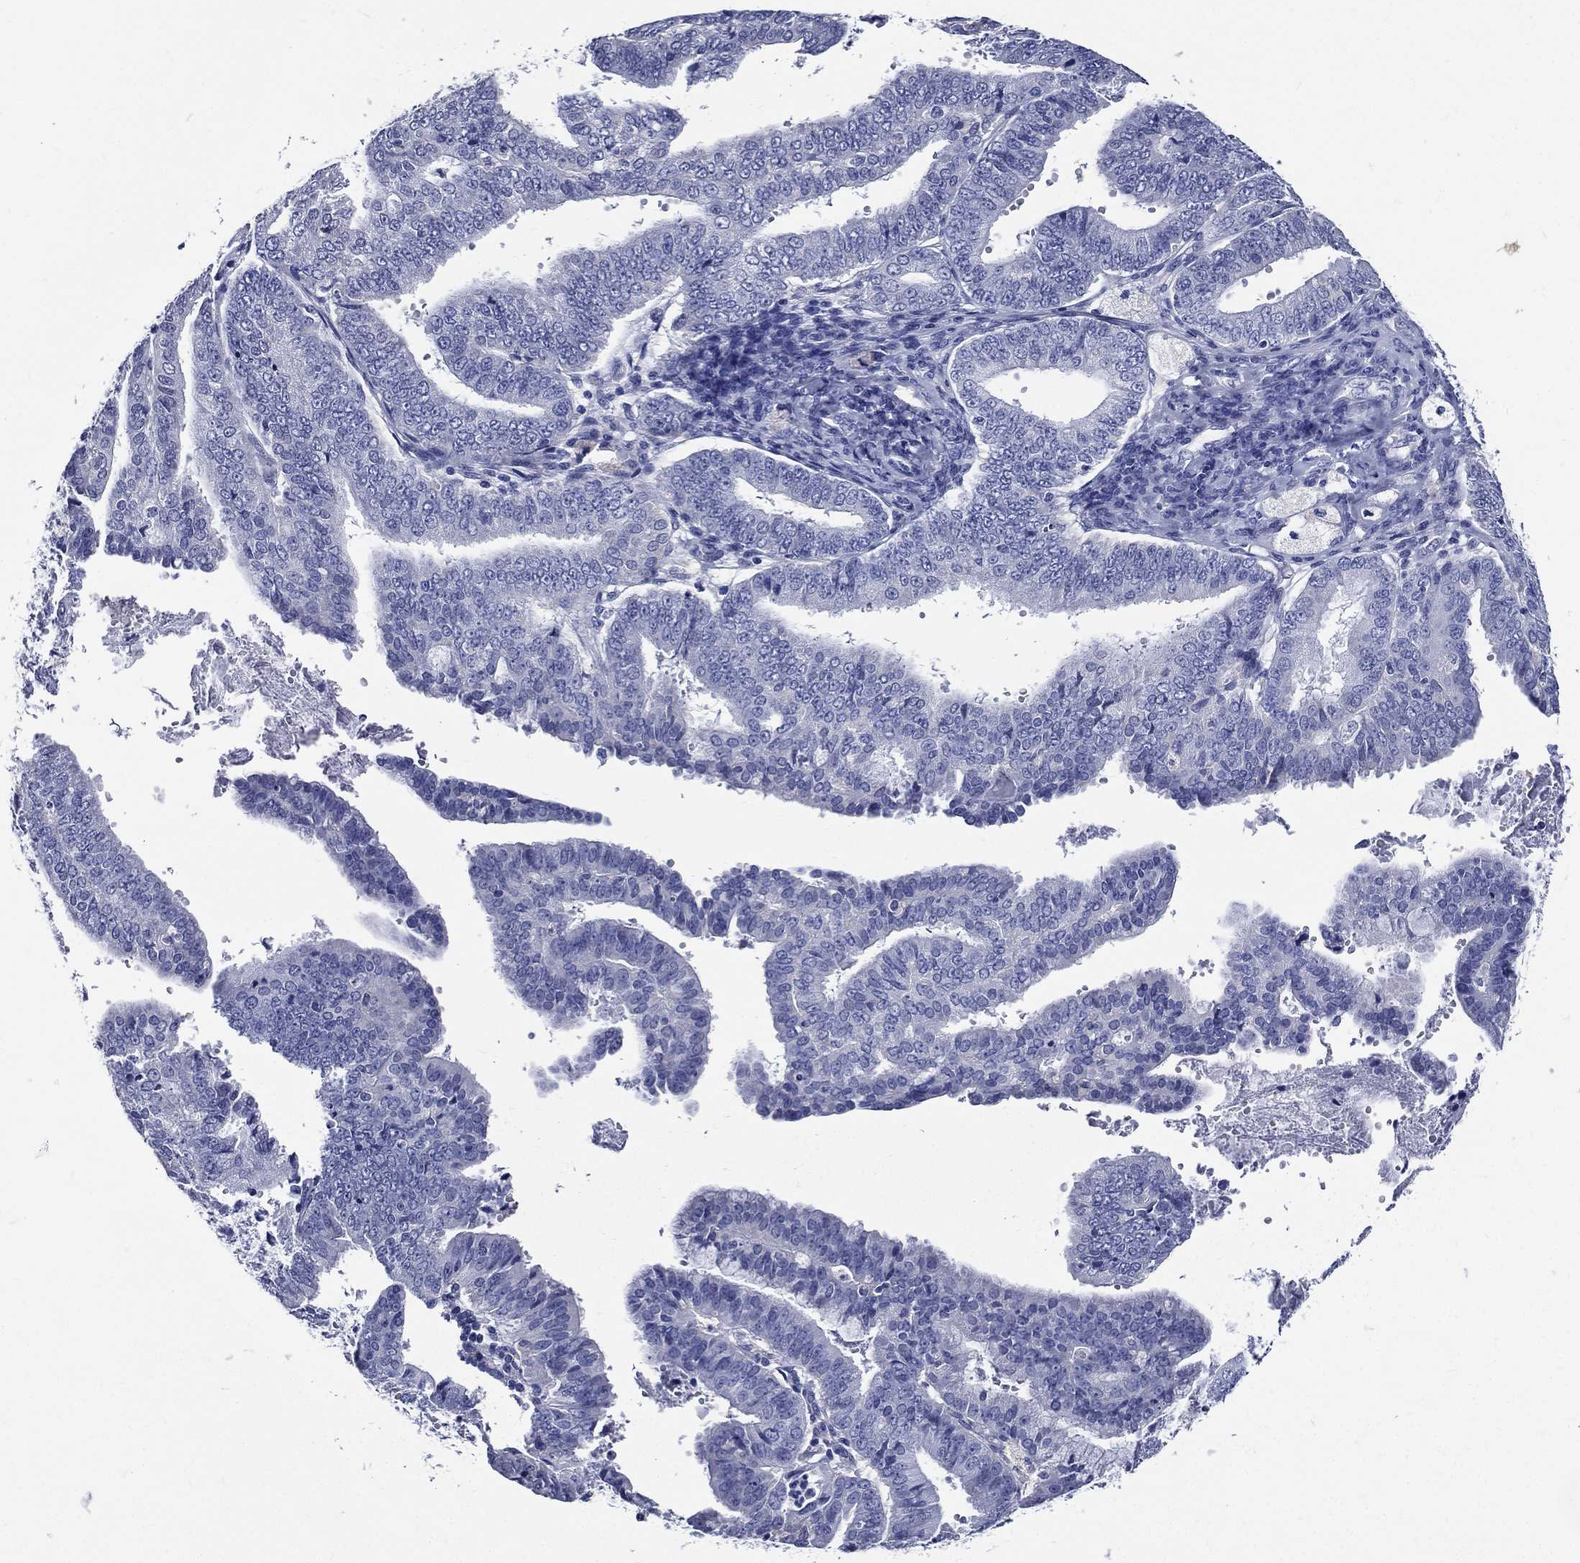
{"staining": {"intensity": "negative", "quantity": "none", "location": "none"}, "tissue": "endometrial cancer", "cell_type": "Tumor cells", "image_type": "cancer", "snomed": [{"axis": "morphology", "description": "Adenocarcinoma, NOS"}, {"axis": "topography", "description": "Endometrium"}], "caption": "Tumor cells show no significant protein expression in endometrial cancer (adenocarcinoma).", "gene": "DPYS", "patient": {"sex": "female", "age": 63}}